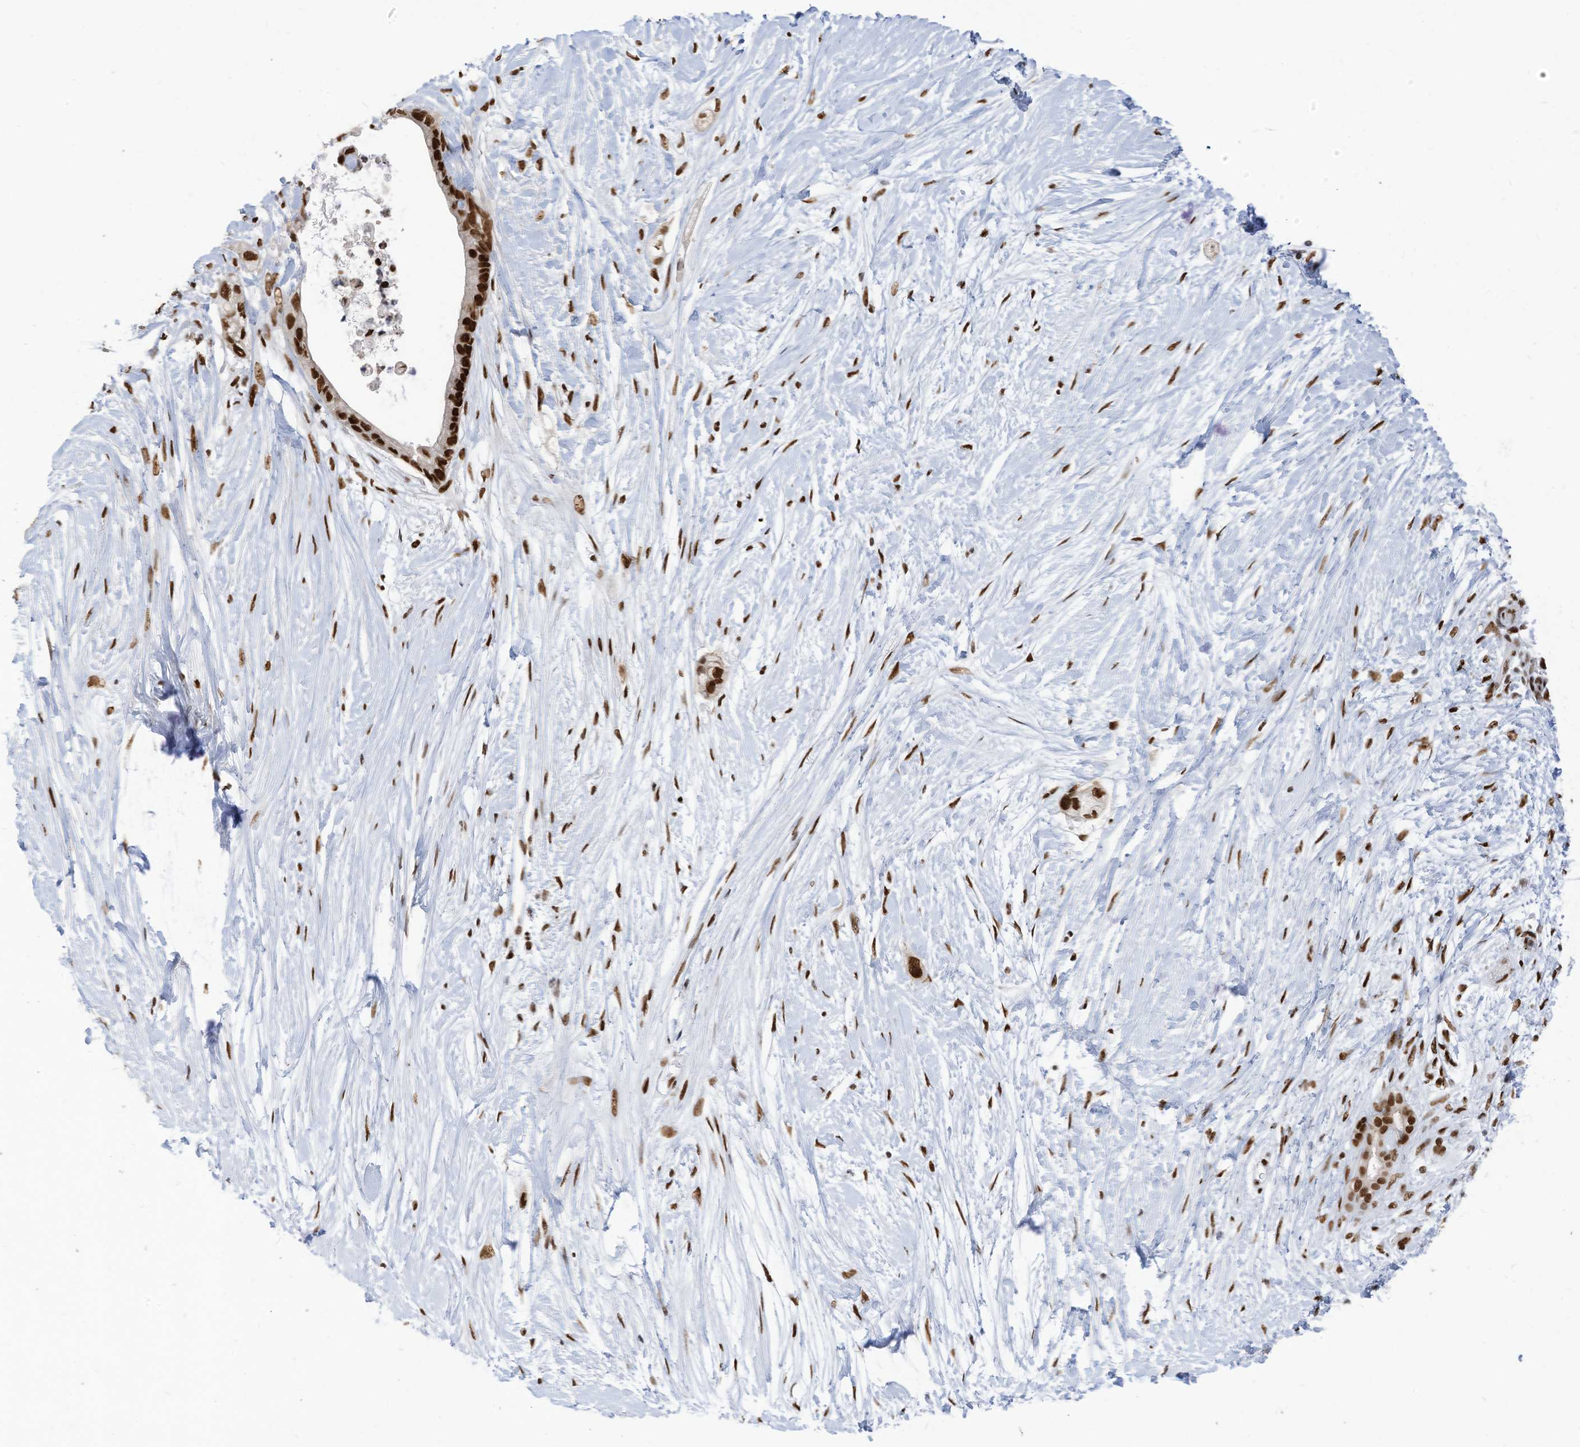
{"staining": {"intensity": "strong", "quantity": ">75%", "location": "nuclear"}, "tissue": "pancreatic cancer", "cell_type": "Tumor cells", "image_type": "cancer", "snomed": [{"axis": "morphology", "description": "Adenocarcinoma, NOS"}, {"axis": "topography", "description": "Pancreas"}], "caption": "Strong nuclear staining is appreciated in about >75% of tumor cells in pancreatic cancer.", "gene": "KHSRP", "patient": {"sex": "male", "age": 53}}